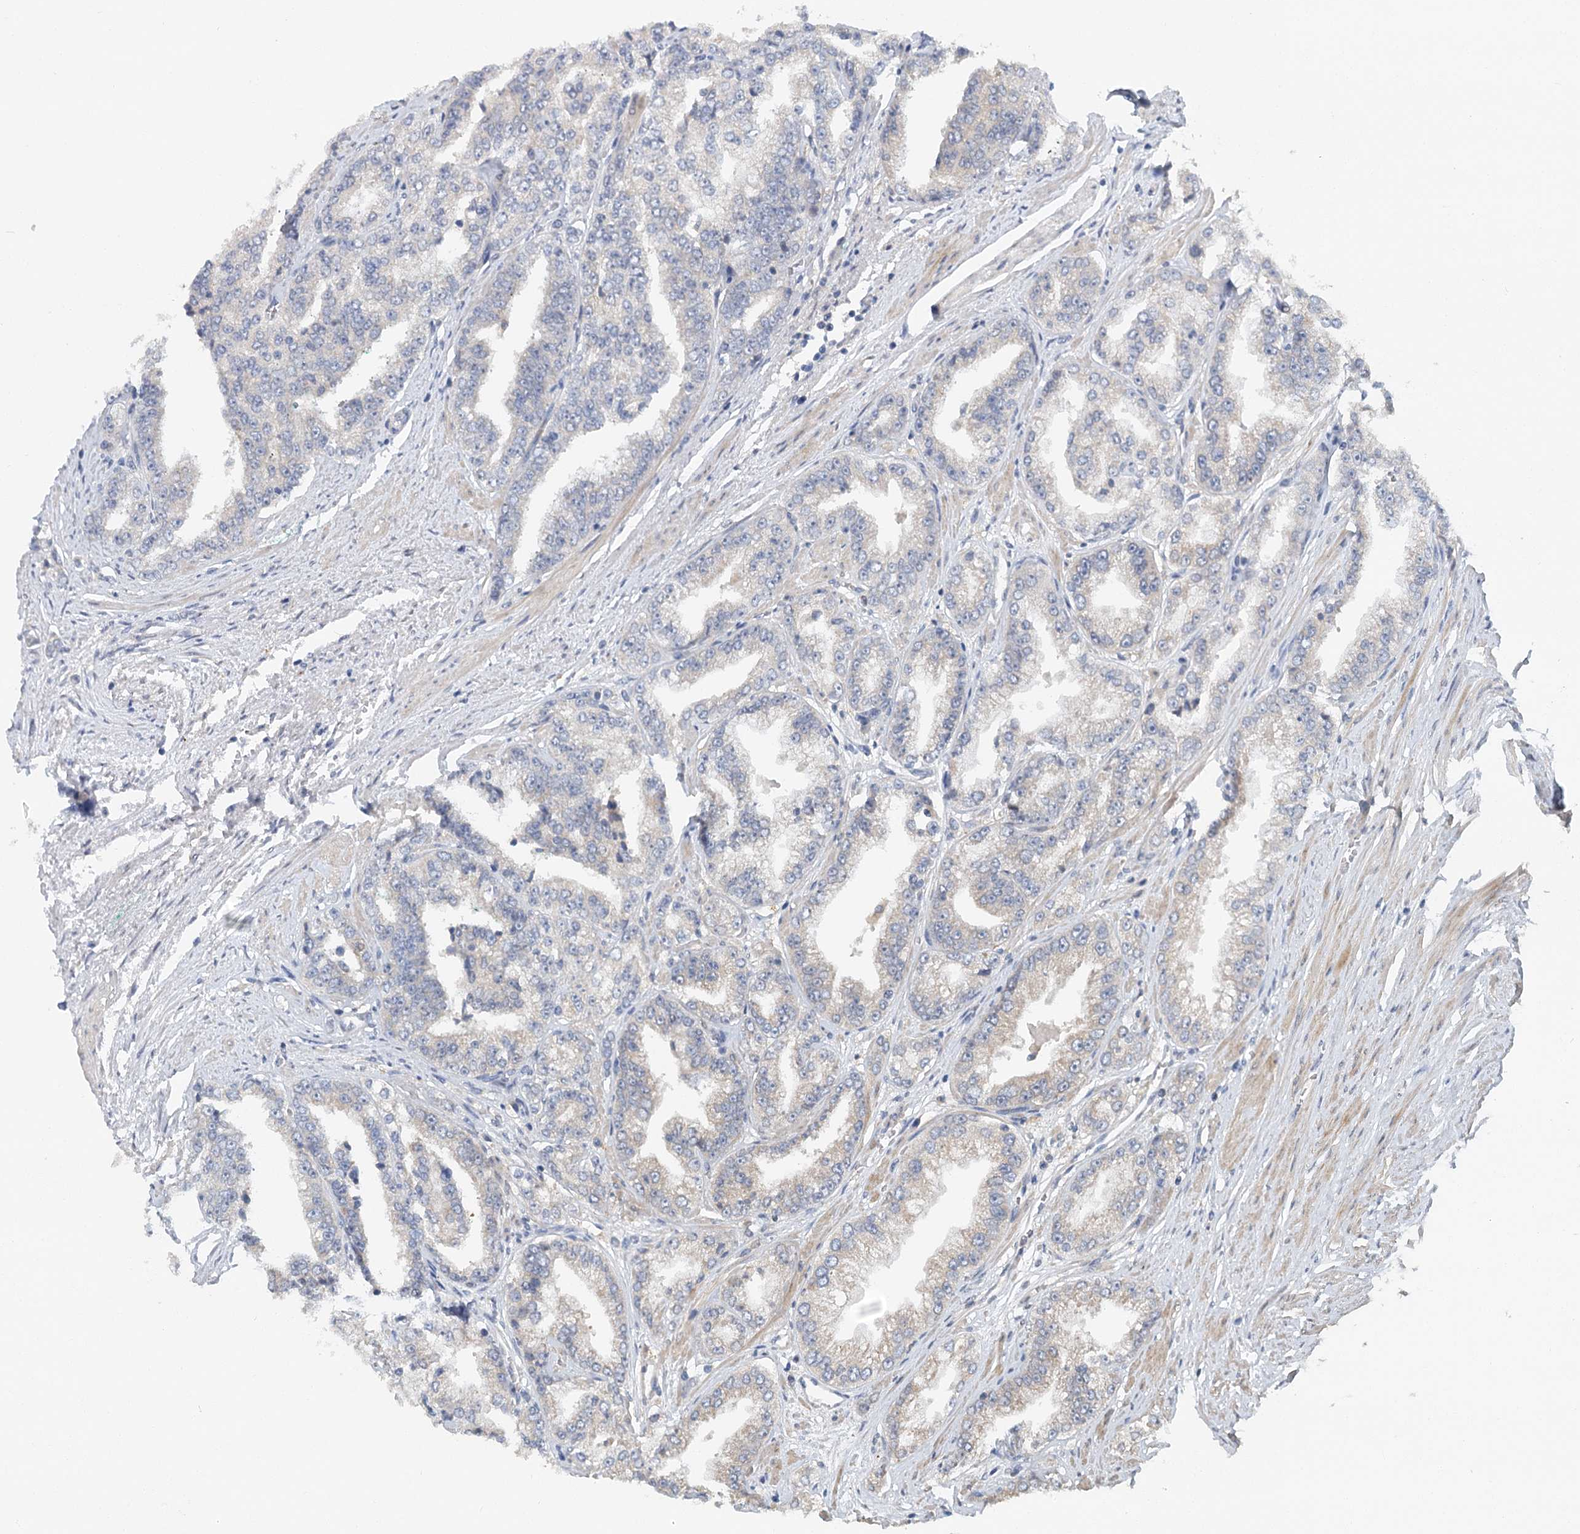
{"staining": {"intensity": "negative", "quantity": "none", "location": "none"}, "tissue": "prostate cancer", "cell_type": "Tumor cells", "image_type": "cancer", "snomed": [{"axis": "morphology", "description": "Adenocarcinoma, High grade"}, {"axis": "topography", "description": "Prostate"}], "caption": "Tumor cells show no significant positivity in prostate high-grade adenocarcinoma.", "gene": "PAIP2", "patient": {"sex": "male", "age": 71}}